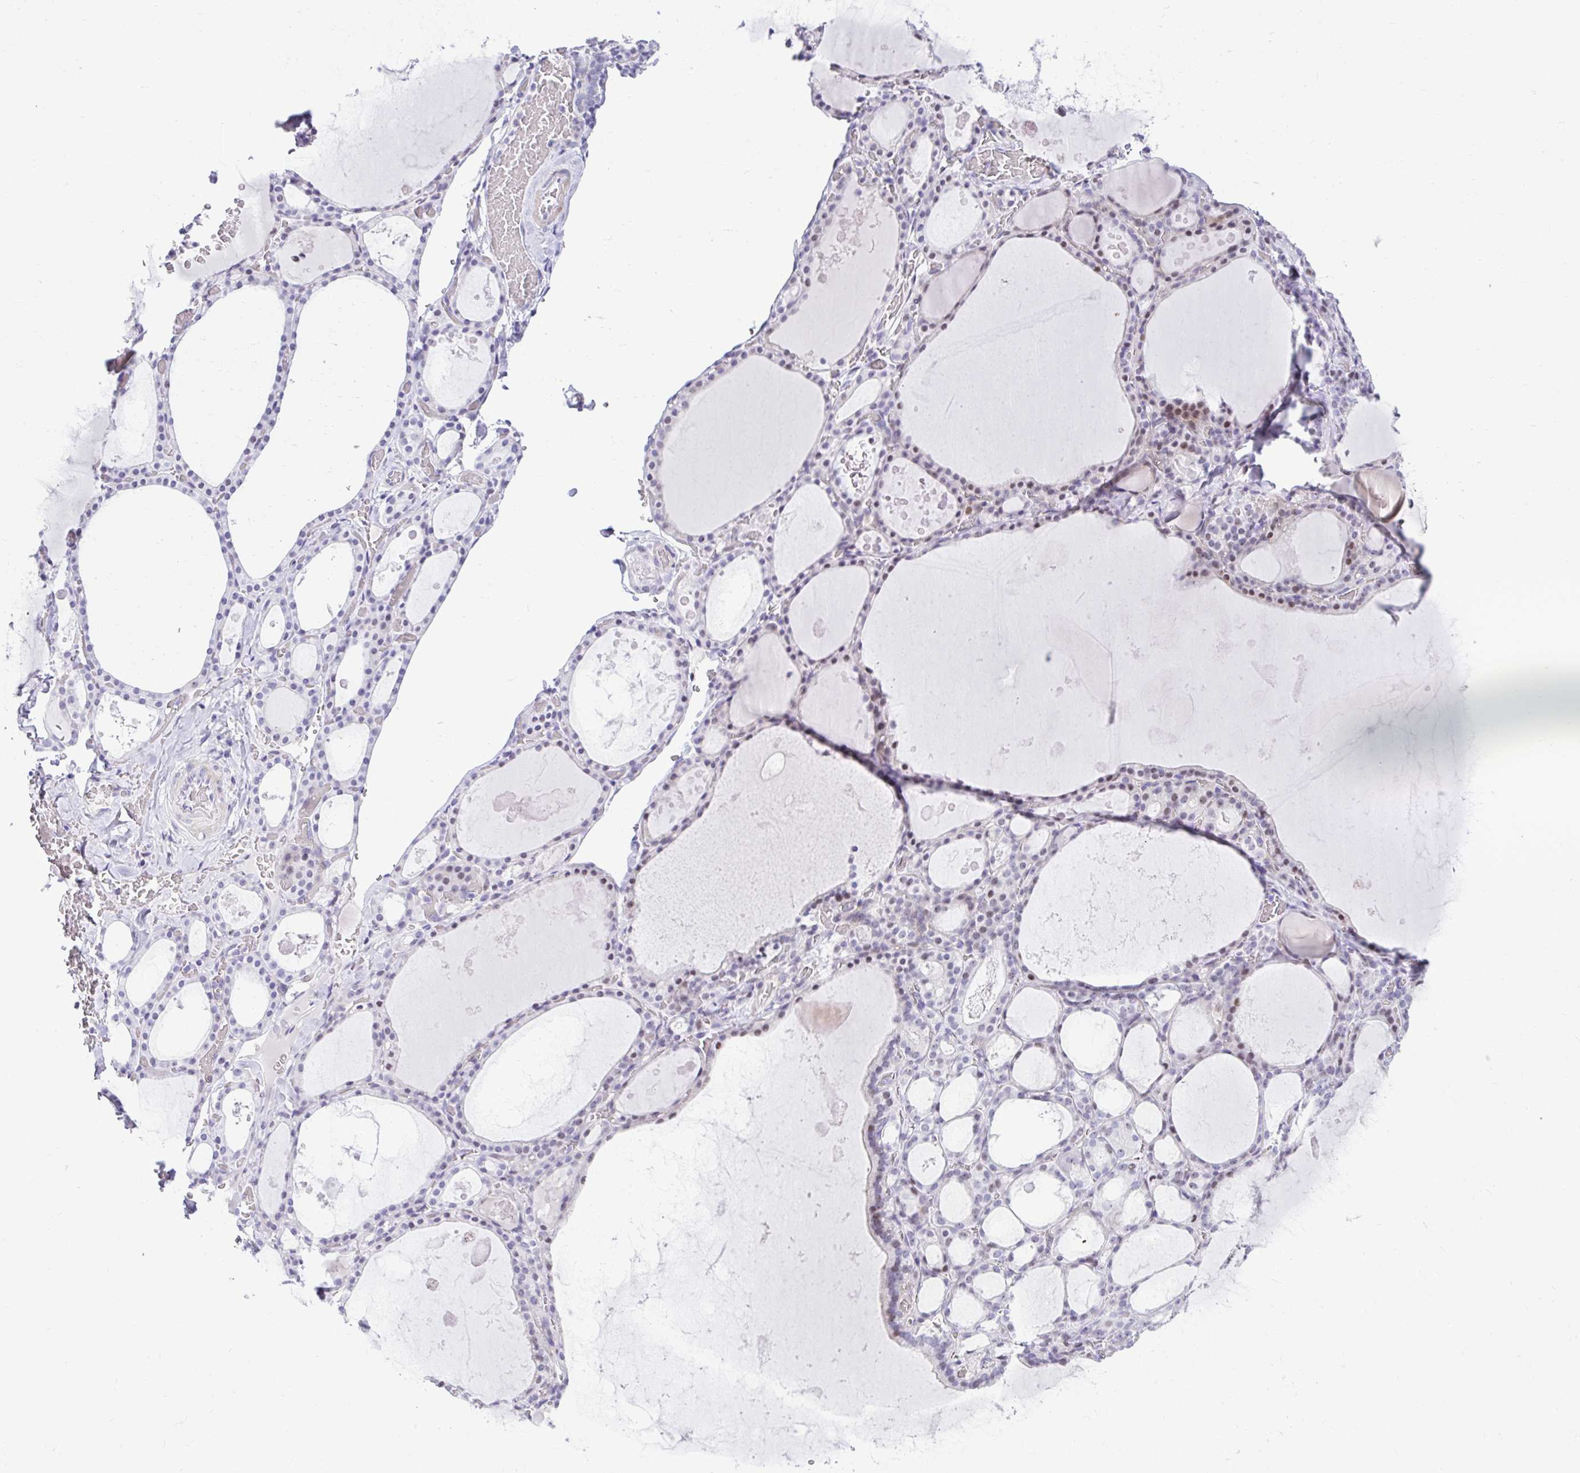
{"staining": {"intensity": "weak", "quantity": "<25%", "location": "nuclear"}, "tissue": "thyroid gland", "cell_type": "Glandular cells", "image_type": "normal", "snomed": [{"axis": "morphology", "description": "Normal tissue, NOS"}, {"axis": "topography", "description": "Thyroid gland"}], "caption": "Thyroid gland was stained to show a protein in brown. There is no significant expression in glandular cells. Brightfield microscopy of IHC stained with DAB (3,3'-diaminobenzidine) (brown) and hematoxylin (blue), captured at high magnification.", "gene": "NHLH2", "patient": {"sex": "male", "age": 56}}